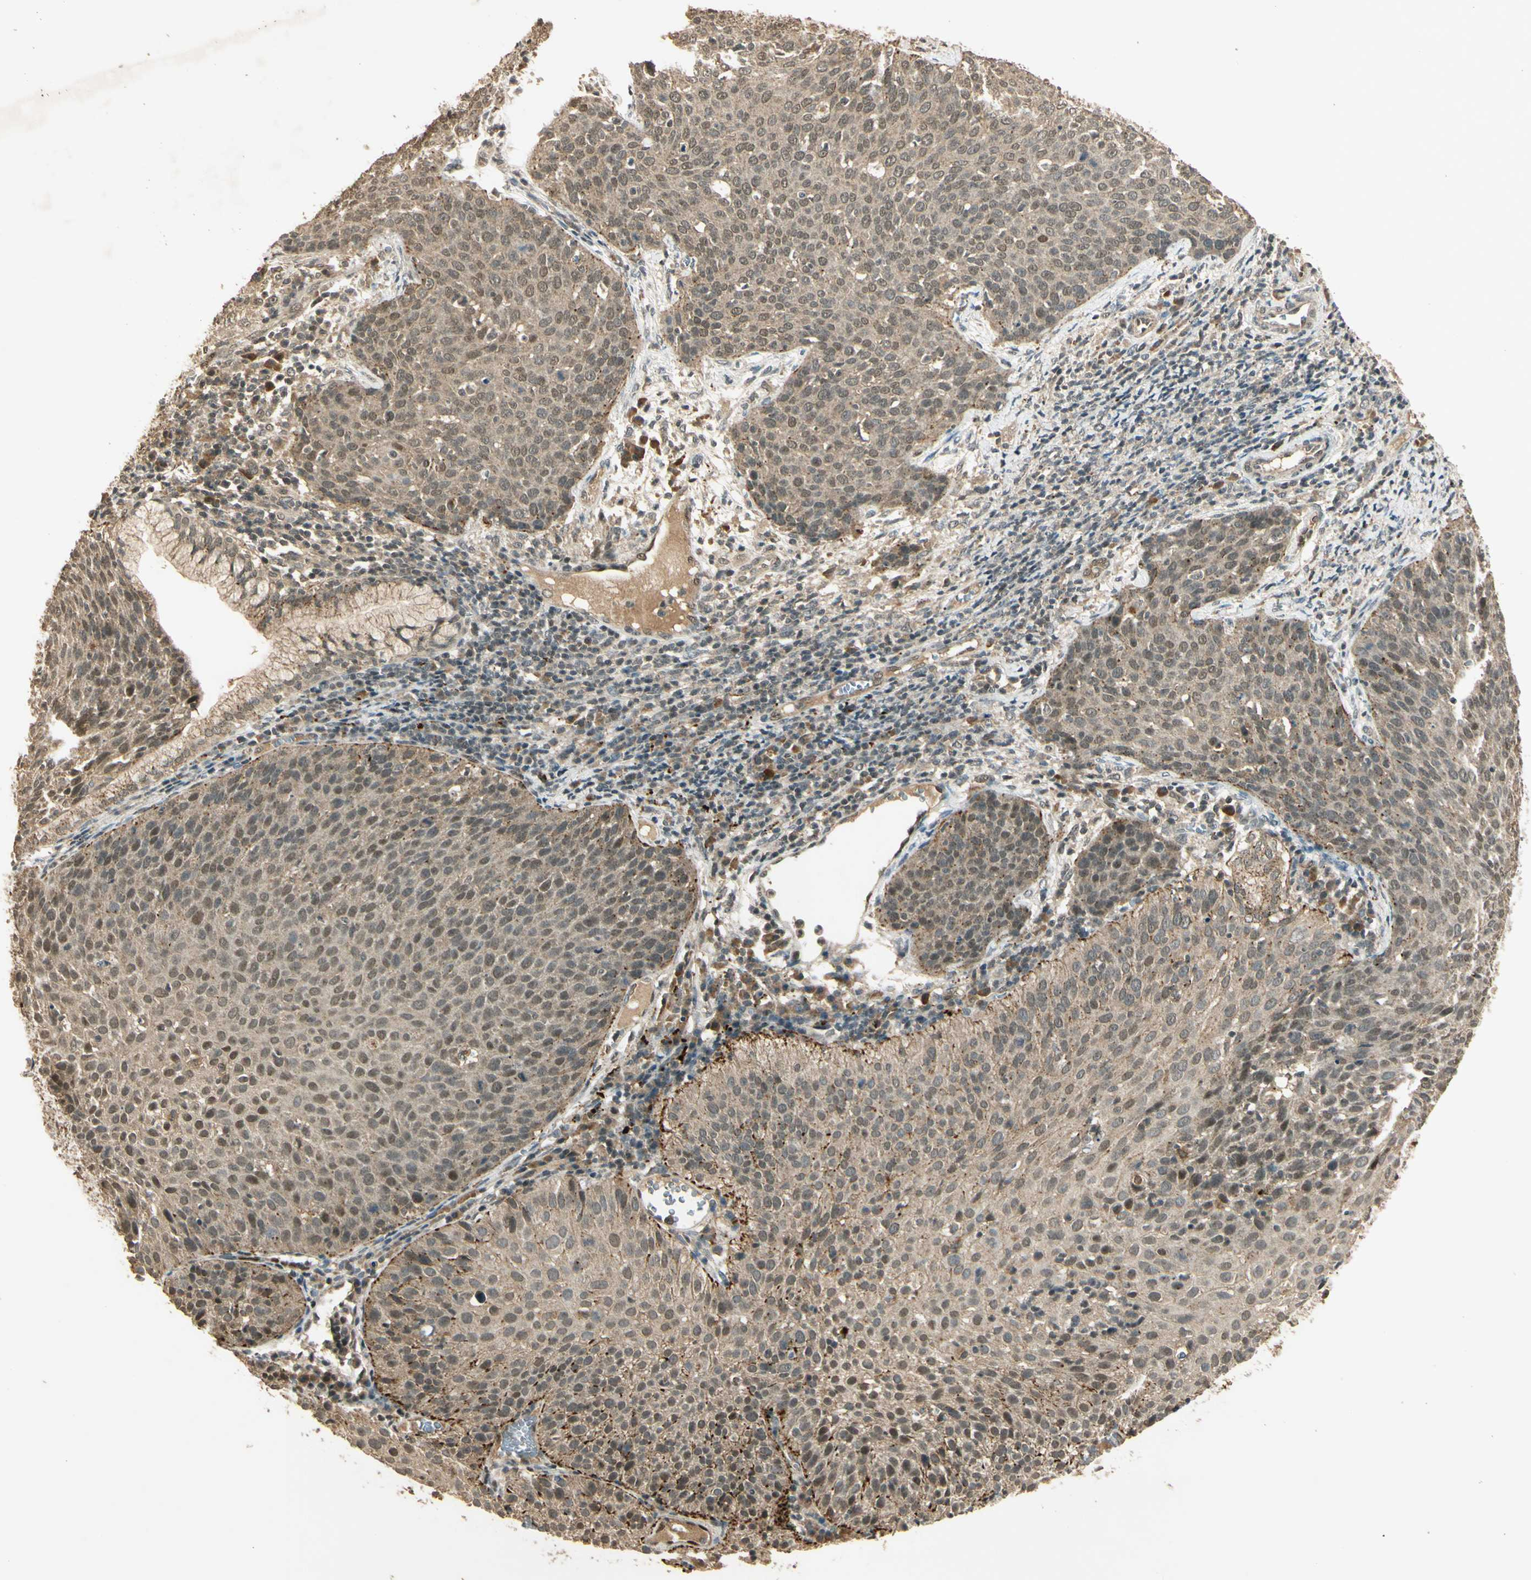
{"staining": {"intensity": "moderate", "quantity": ">75%", "location": "cytoplasmic/membranous,nuclear"}, "tissue": "cervical cancer", "cell_type": "Tumor cells", "image_type": "cancer", "snomed": [{"axis": "morphology", "description": "Squamous cell carcinoma, NOS"}, {"axis": "topography", "description": "Cervix"}], "caption": "Brown immunohistochemical staining in cervical squamous cell carcinoma displays moderate cytoplasmic/membranous and nuclear expression in about >75% of tumor cells. (Stains: DAB (3,3'-diaminobenzidine) in brown, nuclei in blue, Microscopy: brightfield microscopy at high magnification).", "gene": "GMEB2", "patient": {"sex": "female", "age": 38}}